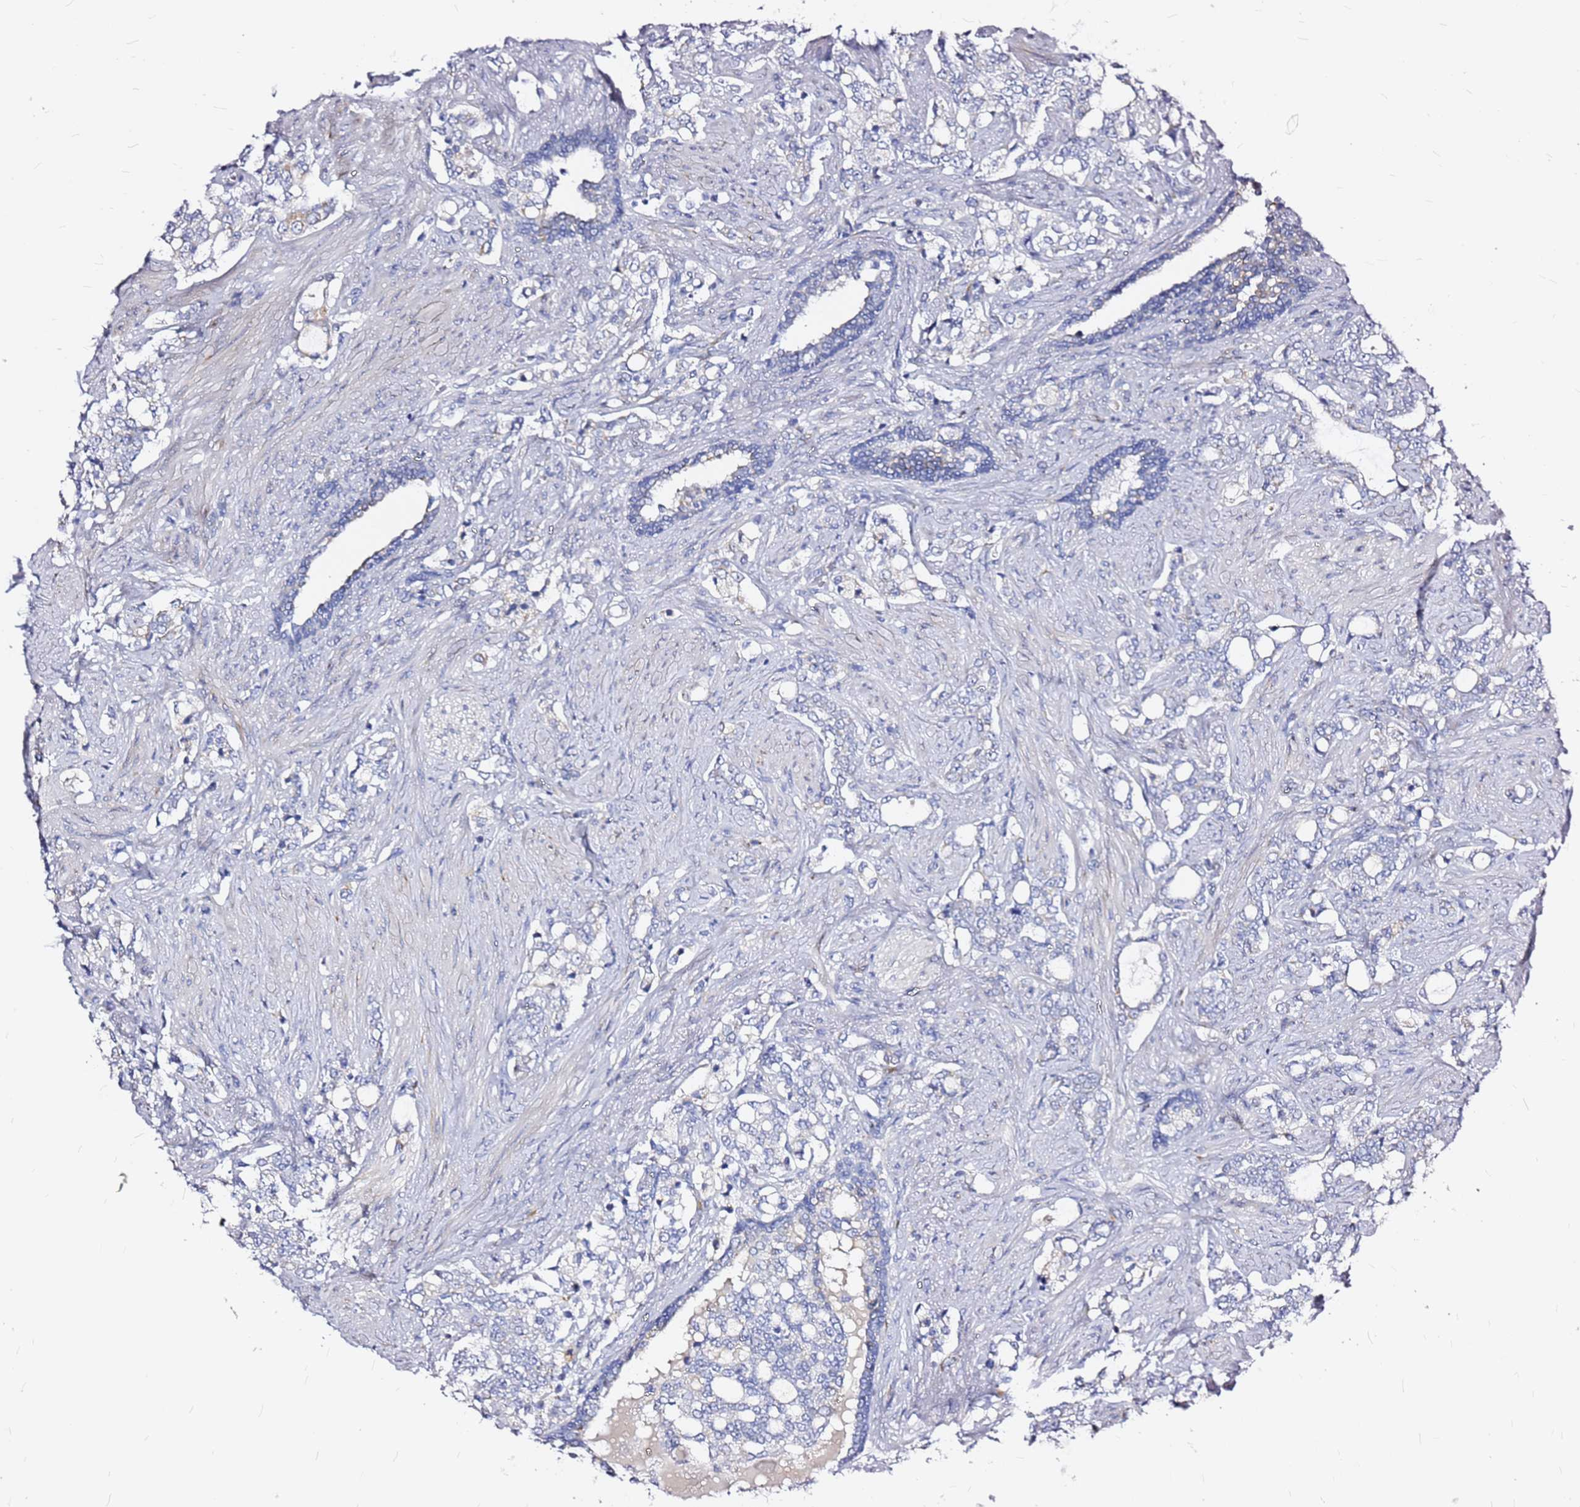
{"staining": {"intensity": "negative", "quantity": "none", "location": "none"}, "tissue": "prostate cancer", "cell_type": "Tumor cells", "image_type": "cancer", "snomed": [{"axis": "morphology", "description": "Adenocarcinoma, High grade"}, {"axis": "topography", "description": "Prostate"}], "caption": "The immunohistochemistry micrograph has no significant positivity in tumor cells of prostate adenocarcinoma (high-grade) tissue.", "gene": "CASD1", "patient": {"sex": "male", "age": 64}}